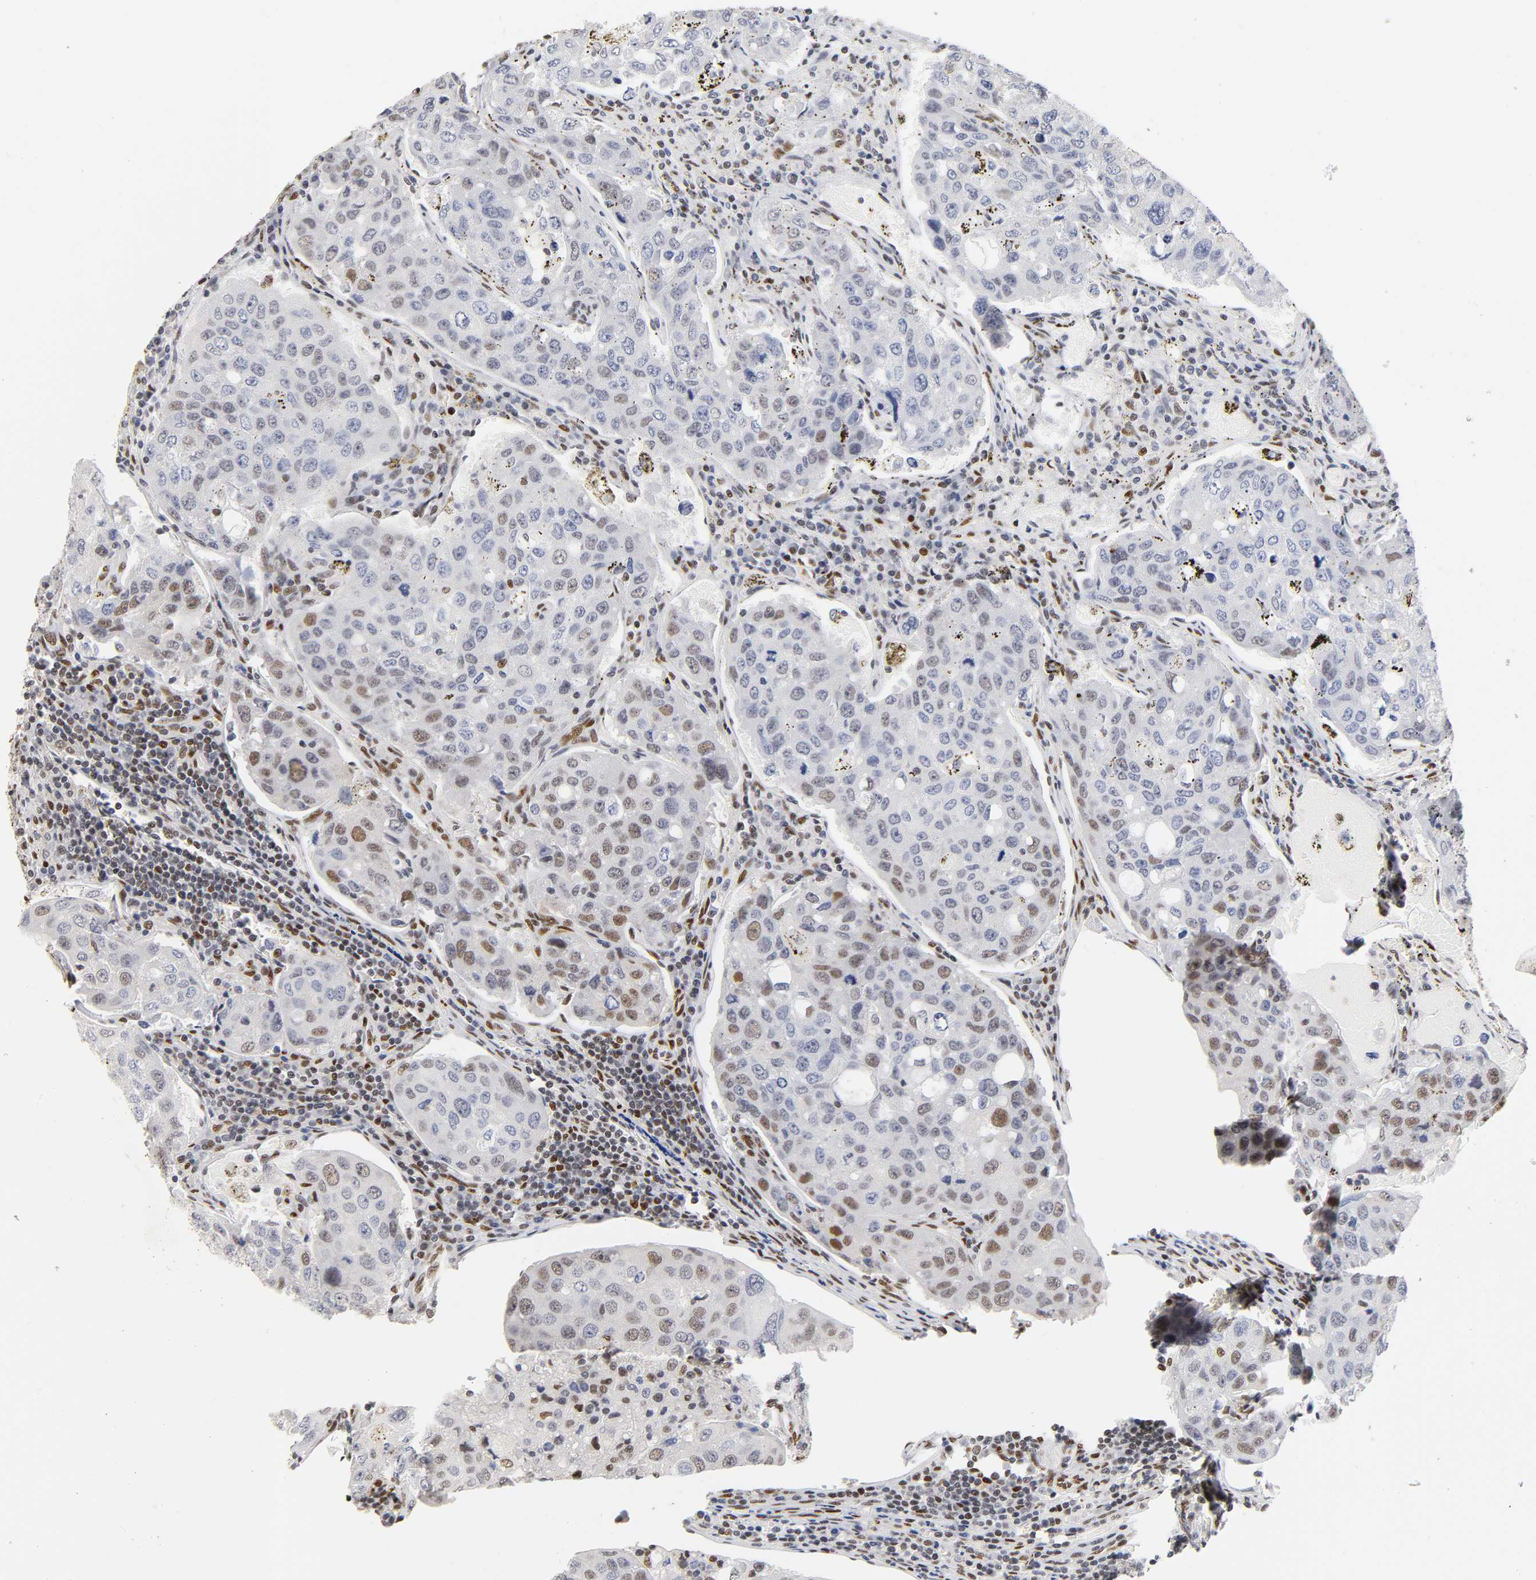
{"staining": {"intensity": "weak", "quantity": "25%-75%", "location": "nuclear"}, "tissue": "urothelial cancer", "cell_type": "Tumor cells", "image_type": "cancer", "snomed": [{"axis": "morphology", "description": "Urothelial carcinoma, High grade"}, {"axis": "topography", "description": "Lymph node"}, {"axis": "topography", "description": "Urinary bladder"}], "caption": "Weak nuclear positivity is identified in about 25%-75% of tumor cells in high-grade urothelial carcinoma.", "gene": "NR3C1", "patient": {"sex": "male", "age": 51}}